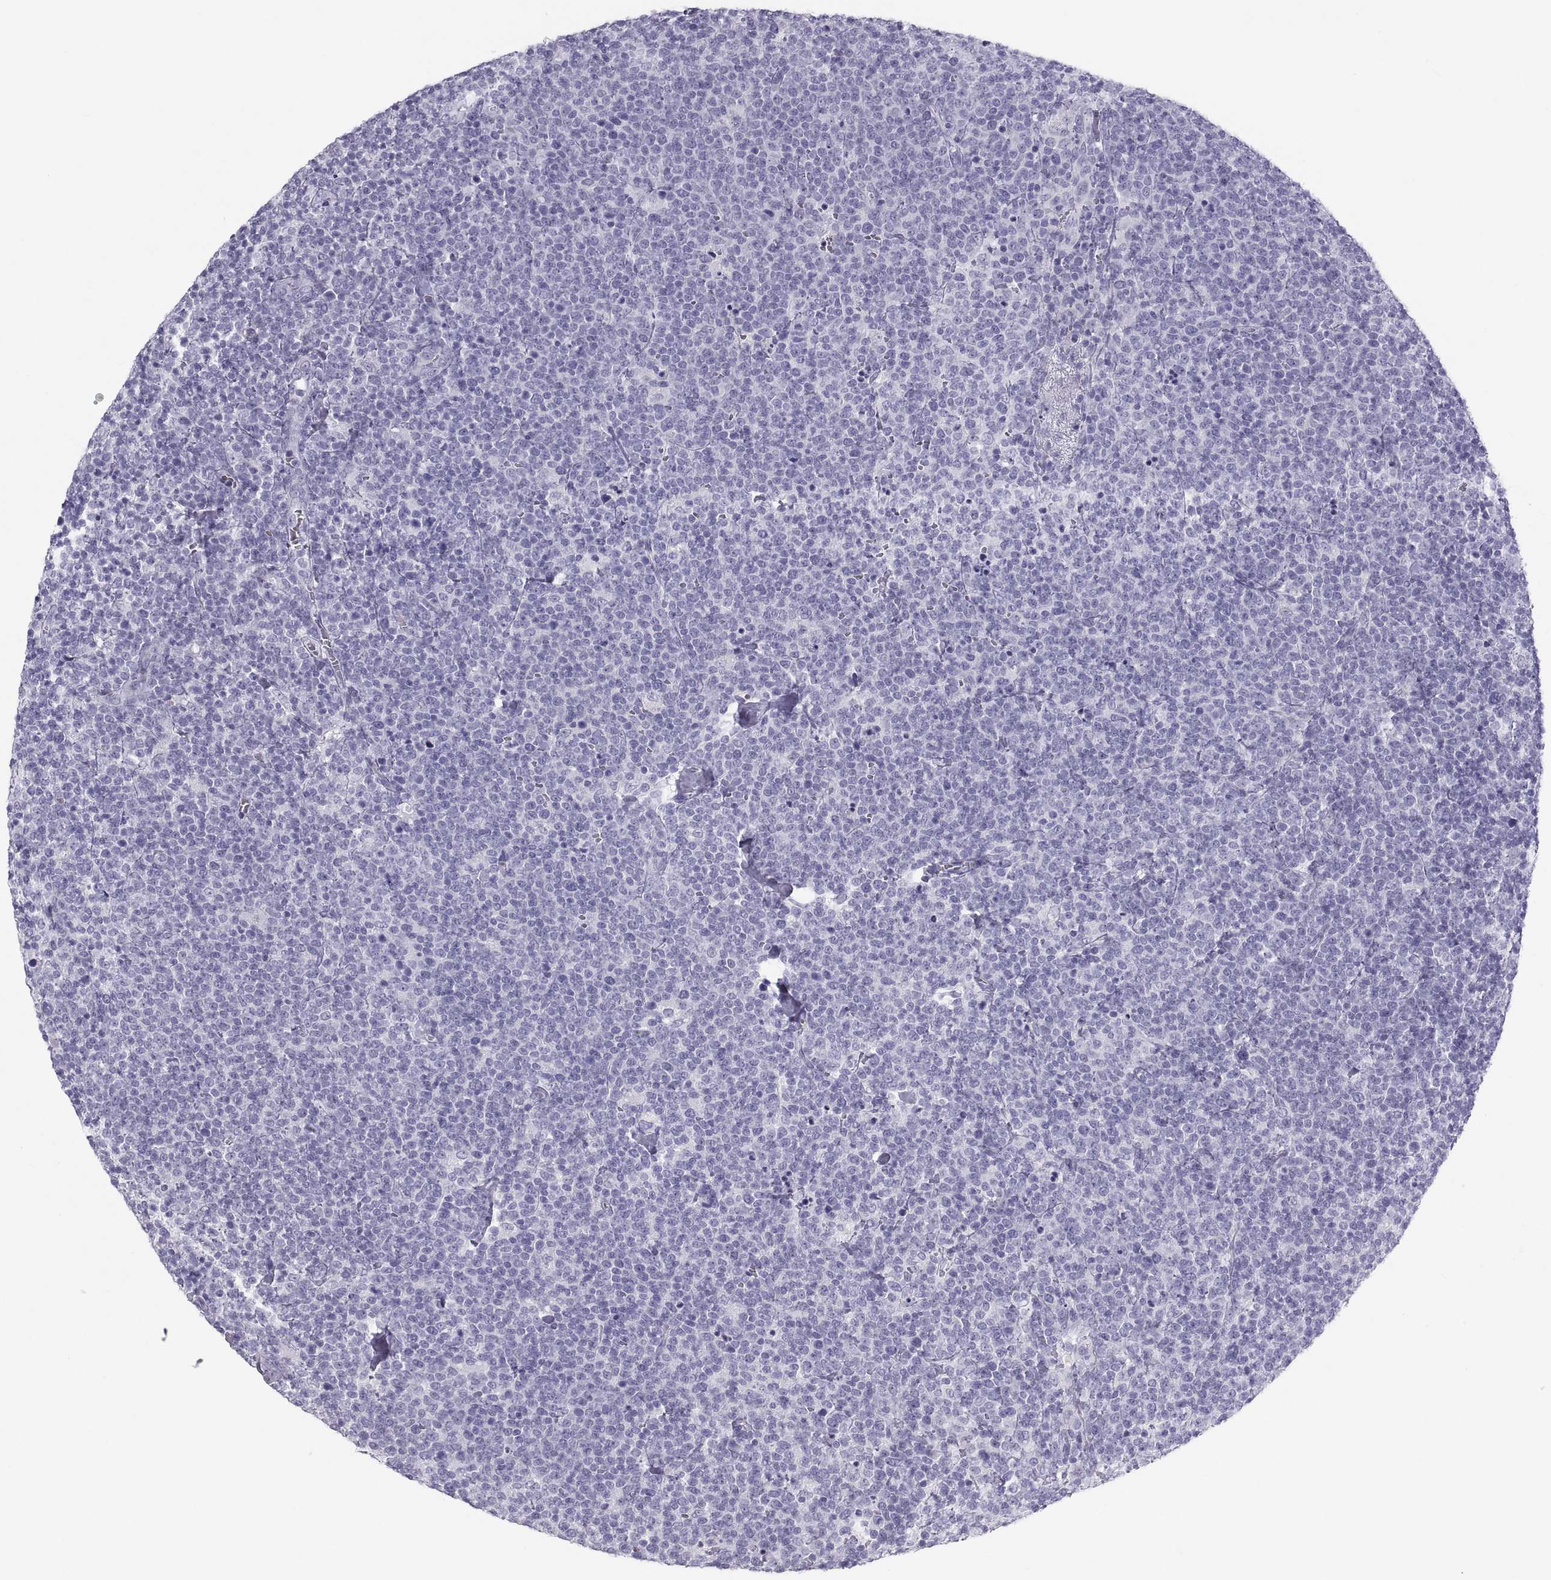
{"staining": {"intensity": "negative", "quantity": "none", "location": "none"}, "tissue": "lymphoma", "cell_type": "Tumor cells", "image_type": "cancer", "snomed": [{"axis": "morphology", "description": "Malignant lymphoma, non-Hodgkin's type, High grade"}, {"axis": "topography", "description": "Lymph node"}], "caption": "A high-resolution photomicrograph shows immunohistochemistry staining of high-grade malignant lymphoma, non-Hodgkin's type, which shows no significant expression in tumor cells.", "gene": "SEMG1", "patient": {"sex": "male", "age": 61}}